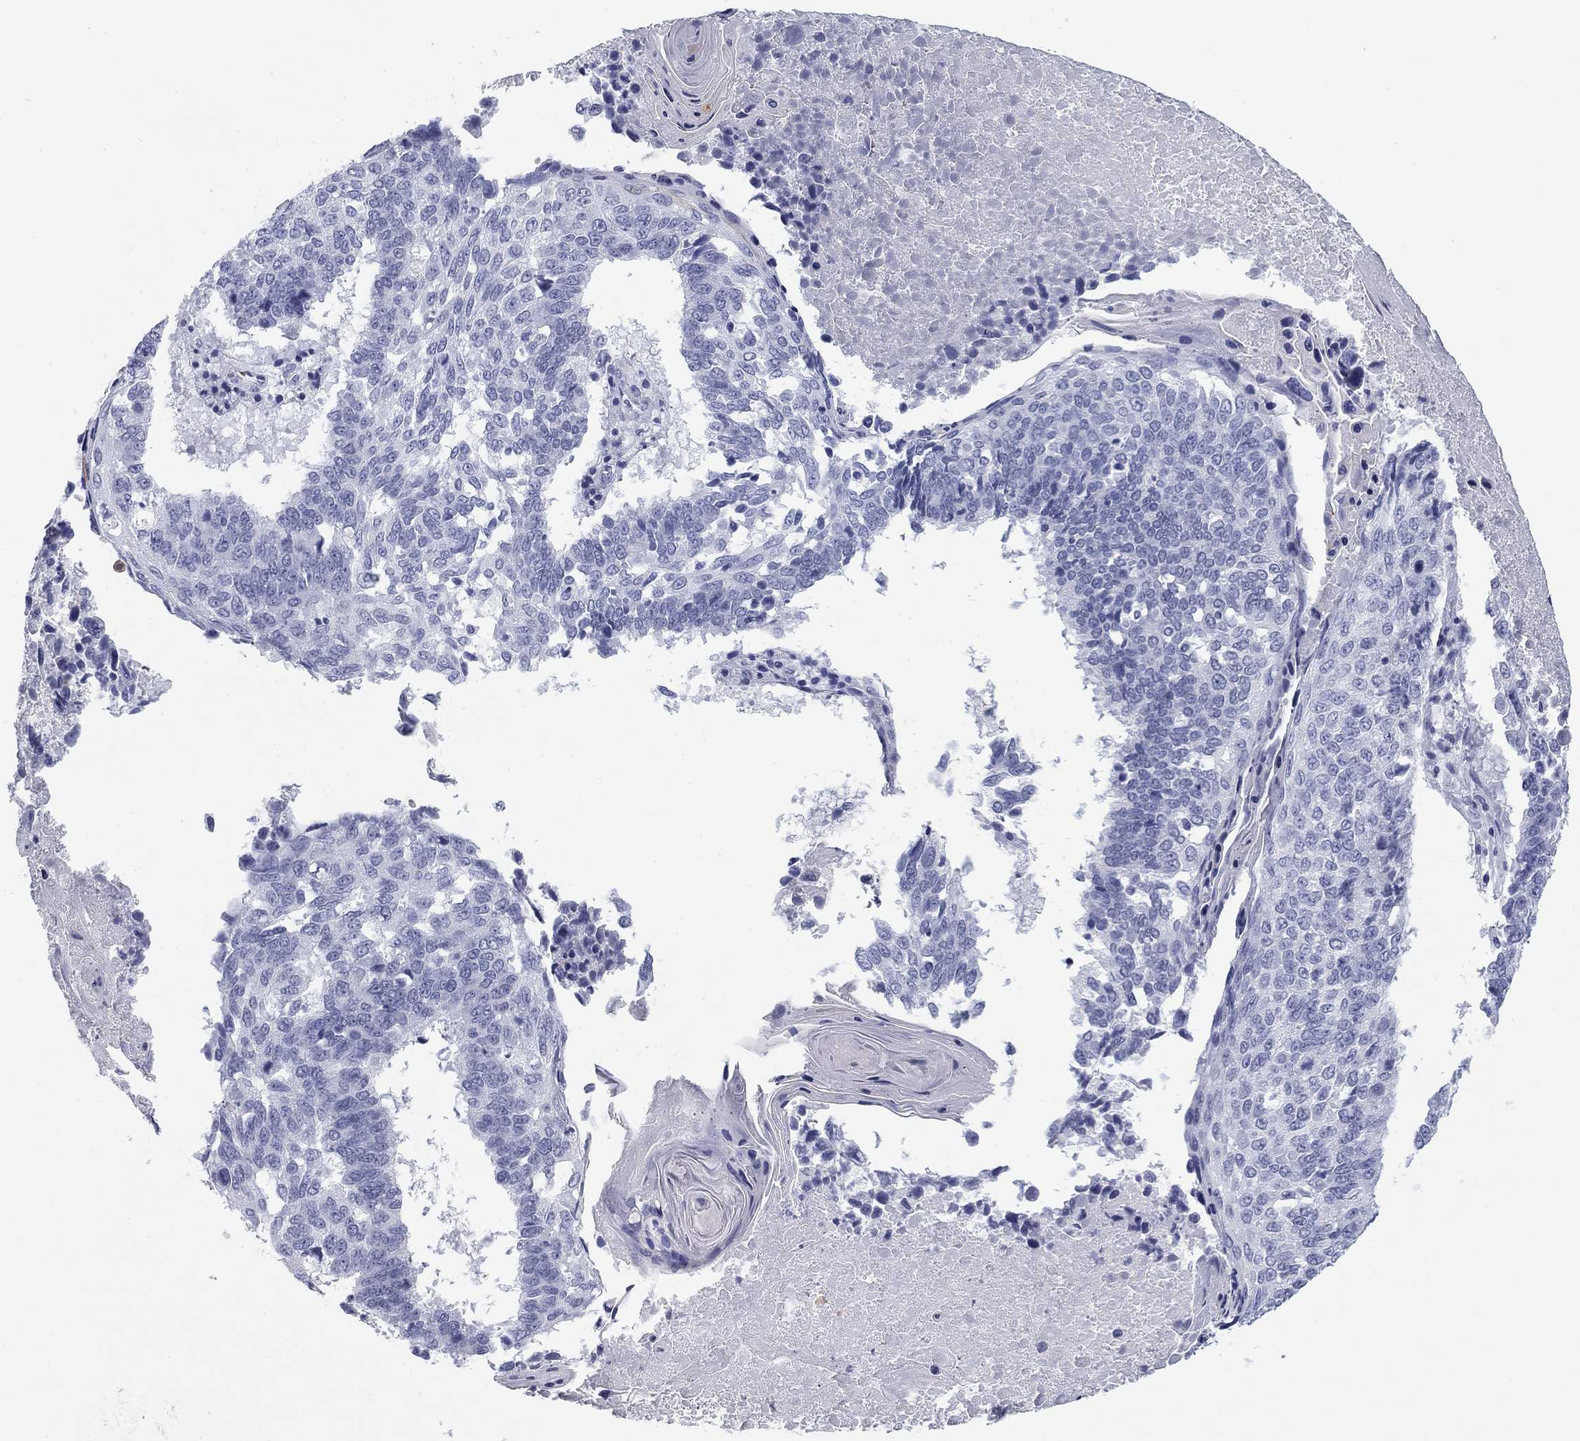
{"staining": {"intensity": "negative", "quantity": "none", "location": "none"}, "tissue": "lung cancer", "cell_type": "Tumor cells", "image_type": "cancer", "snomed": [{"axis": "morphology", "description": "Squamous cell carcinoma, NOS"}, {"axis": "topography", "description": "Lung"}], "caption": "A high-resolution photomicrograph shows immunohistochemistry (IHC) staining of lung cancer, which exhibits no significant positivity in tumor cells.", "gene": "CALB1", "patient": {"sex": "male", "age": 73}}